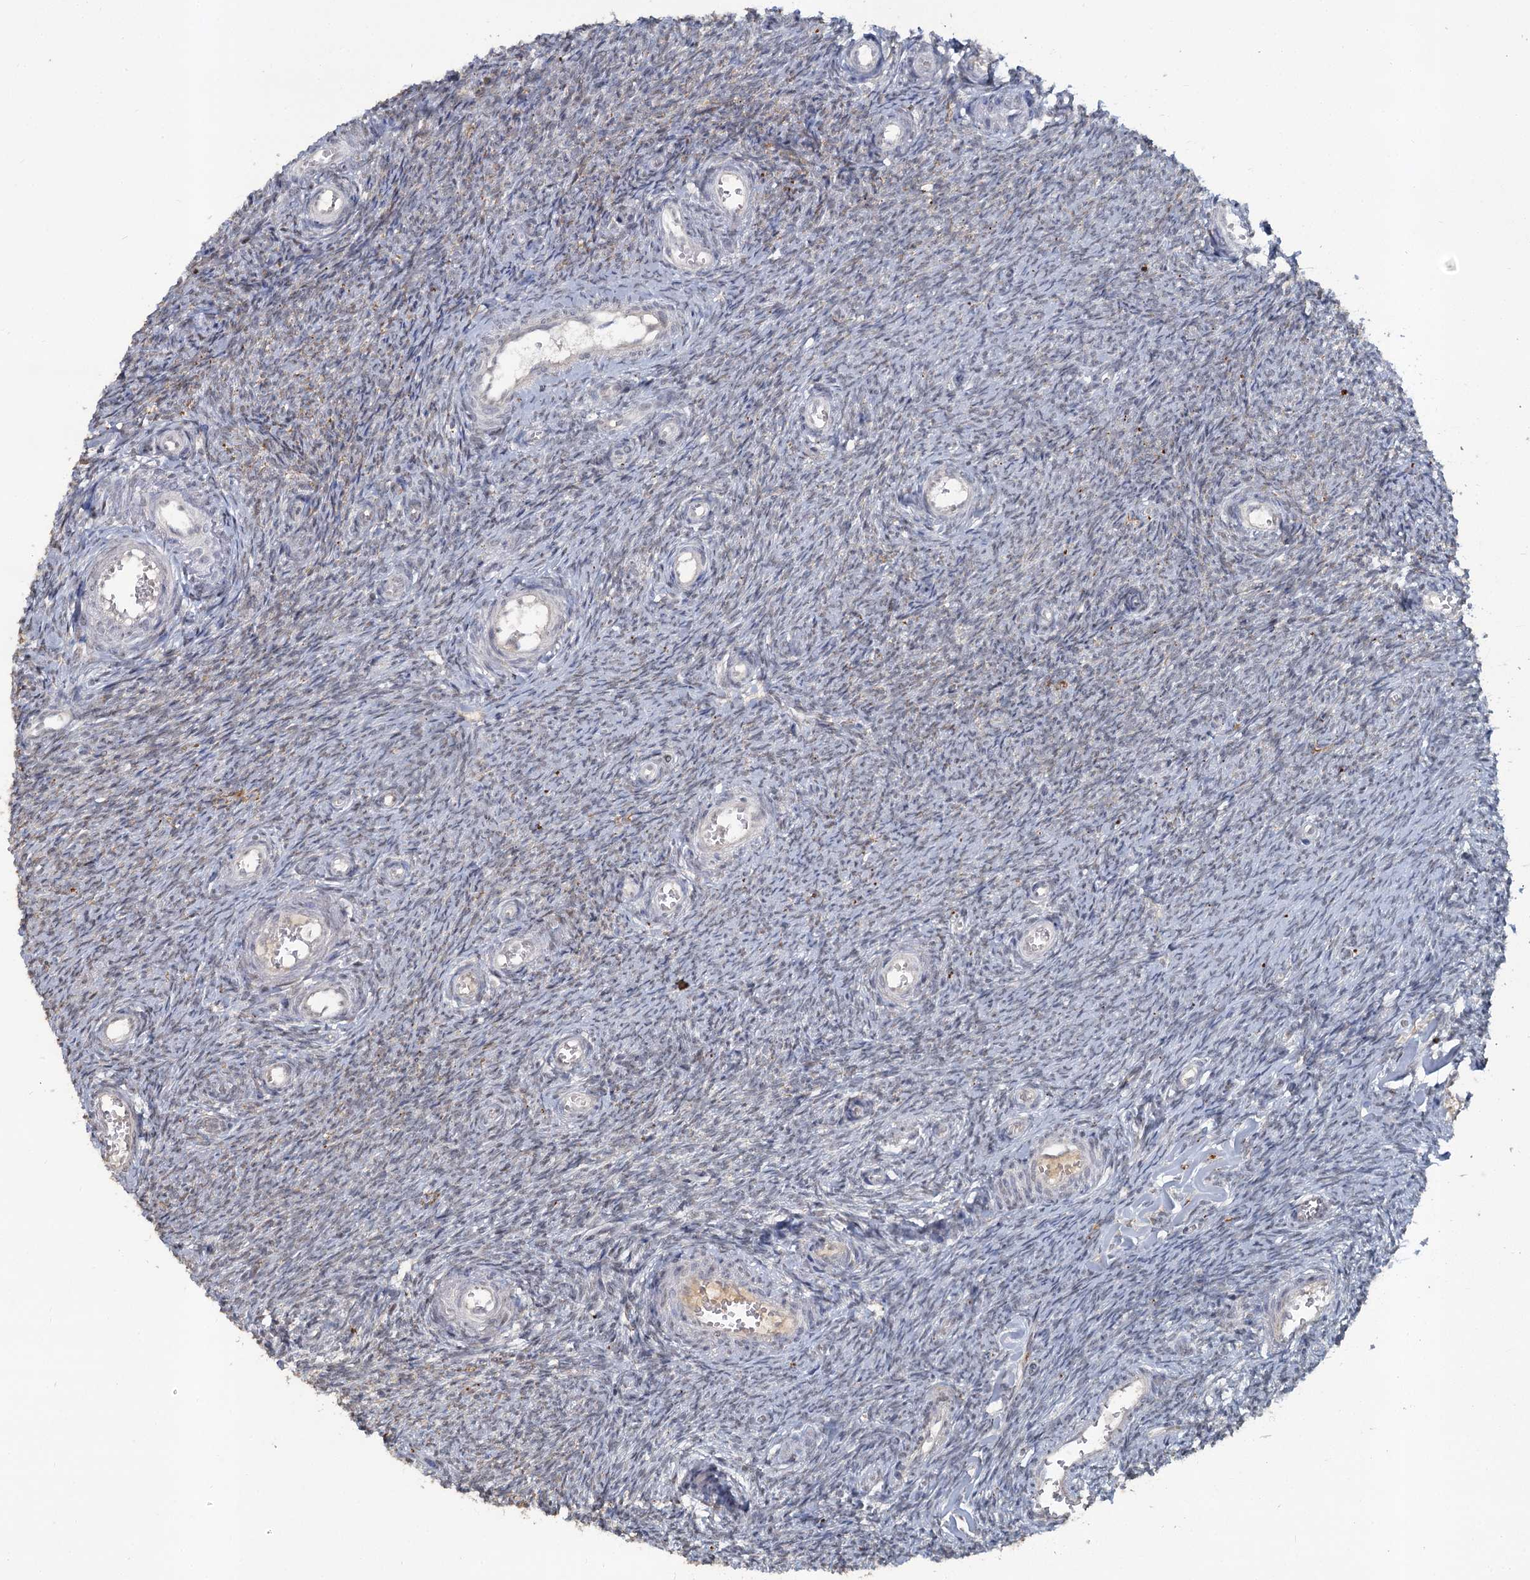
{"staining": {"intensity": "negative", "quantity": "none", "location": "none"}, "tissue": "ovary", "cell_type": "Ovarian stroma cells", "image_type": "normal", "snomed": [{"axis": "morphology", "description": "Normal tissue, NOS"}, {"axis": "topography", "description": "Ovary"}], "caption": "The histopathology image reveals no staining of ovarian stroma cells in benign ovary. The staining is performed using DAB (3,3'-diaminobenzidine) brown chromogen with nuclei counter-stained in using hematoxylin.", "gene": "MUCL1", "patient": {"sex": "female", "age": 44}}